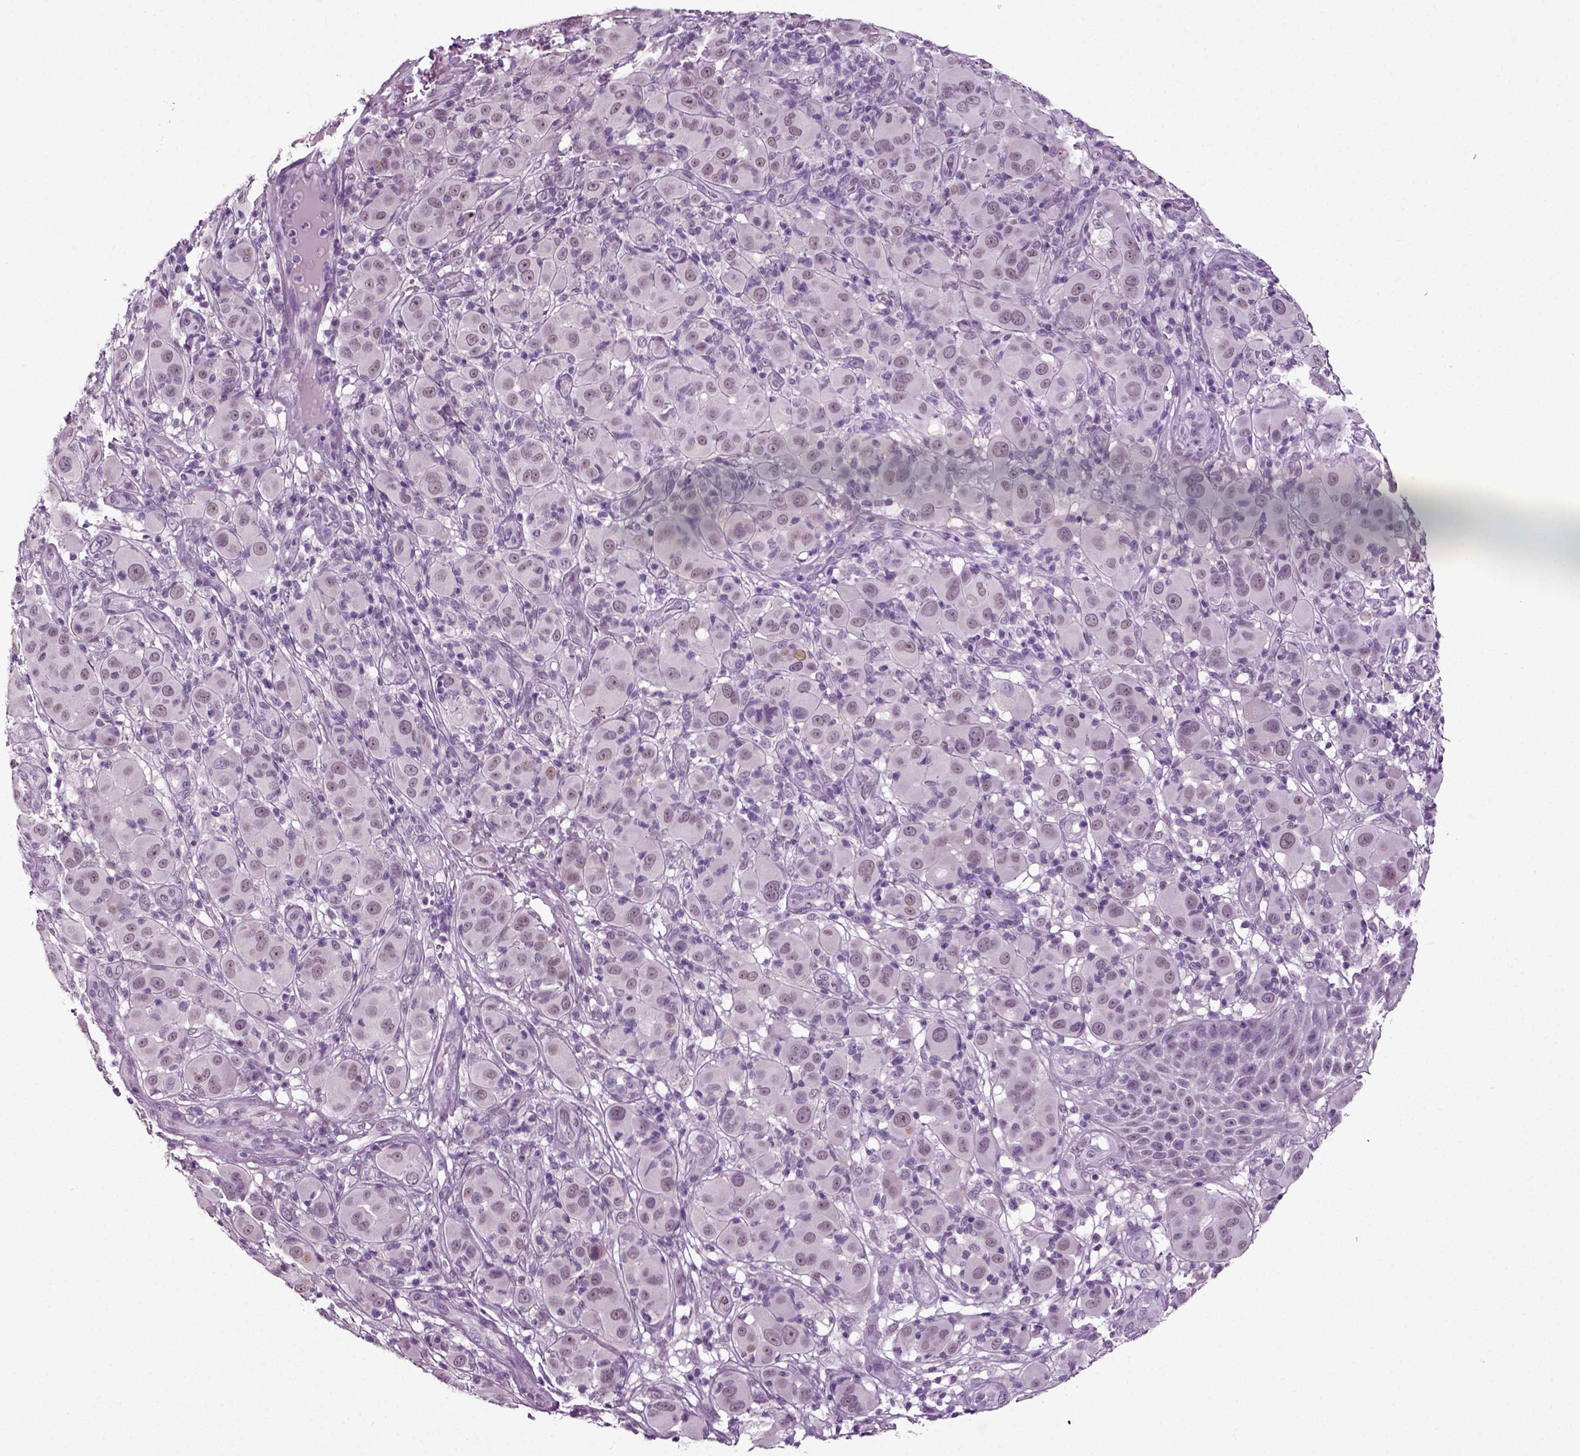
{"staining": {"intensity": "negative", "quantity": "none", "location": "none"}, "tissue": "melanoma", "cell_type": "Tumor cells", "image_type": "cancer", "snomed": [{"axis": "morphology", "description": "Malignant melanoma, NOS"}, {"axis": "topography", "description": "Skin"}], "caption": "Immunohistochemical staining of malignant melanoma shows no significant positivity in tumor cells. Nuclei are stained in blue.", "gene": "SPATA17", "patient": {"sex": "female", "age": 87}}